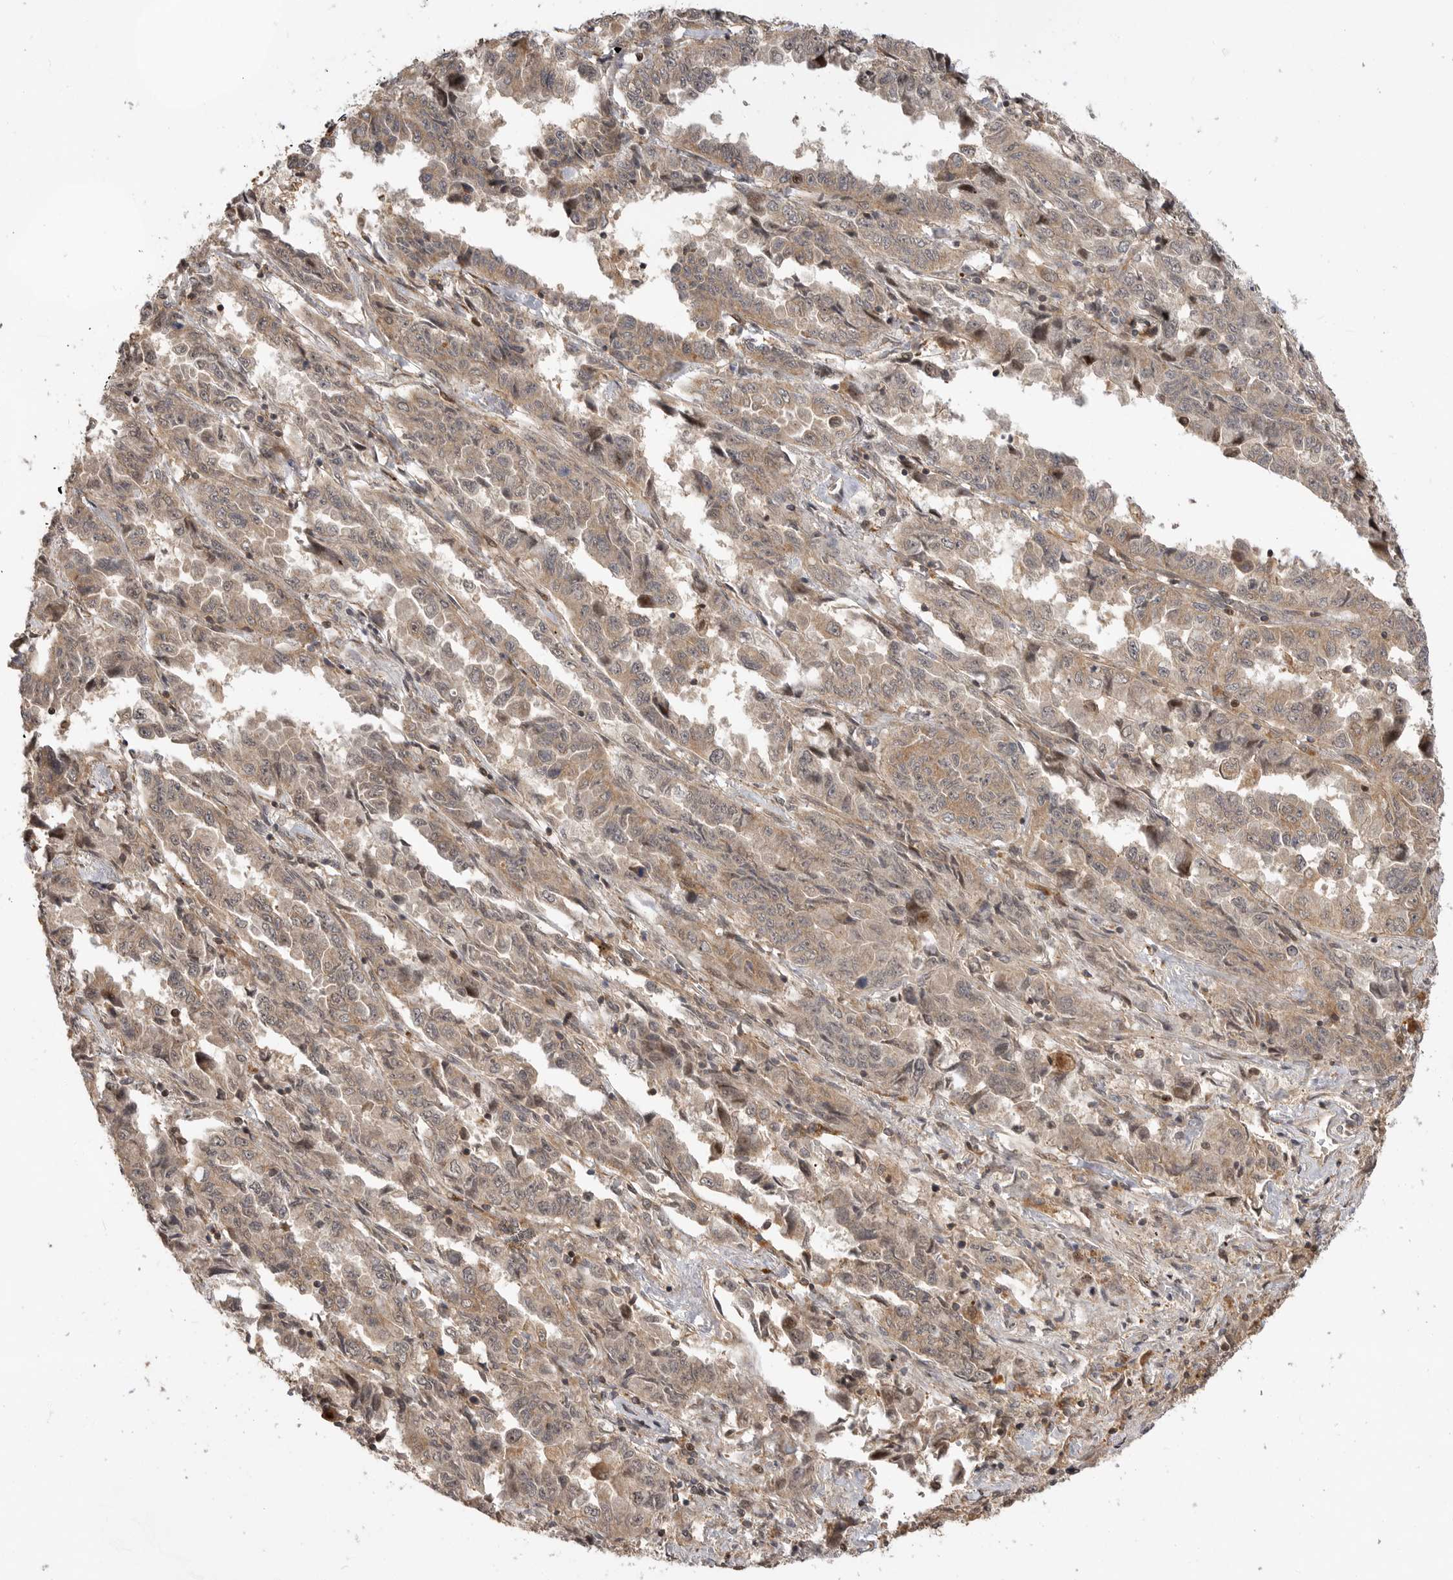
{"staining": {"intensity": "weak", "quantity": ">75%", "location": "cytoplasmic/membranous"}, "tissue": "lung cancer", "cell_type": "Tumor cells", "image_type": "cancer", "snomed": [{"axis": "morphology", "description": "Adenocarcinoma, NOS"}, {"axis": "topography", "description": "Lung"}], "caption": "Adenocarcinoma (lung) stained for a protein reveals weak cytoplasmic/membranous positivity in tumor cells.", "gene": "ADPRS", "patient": {"sex": "female", "age": 51}}